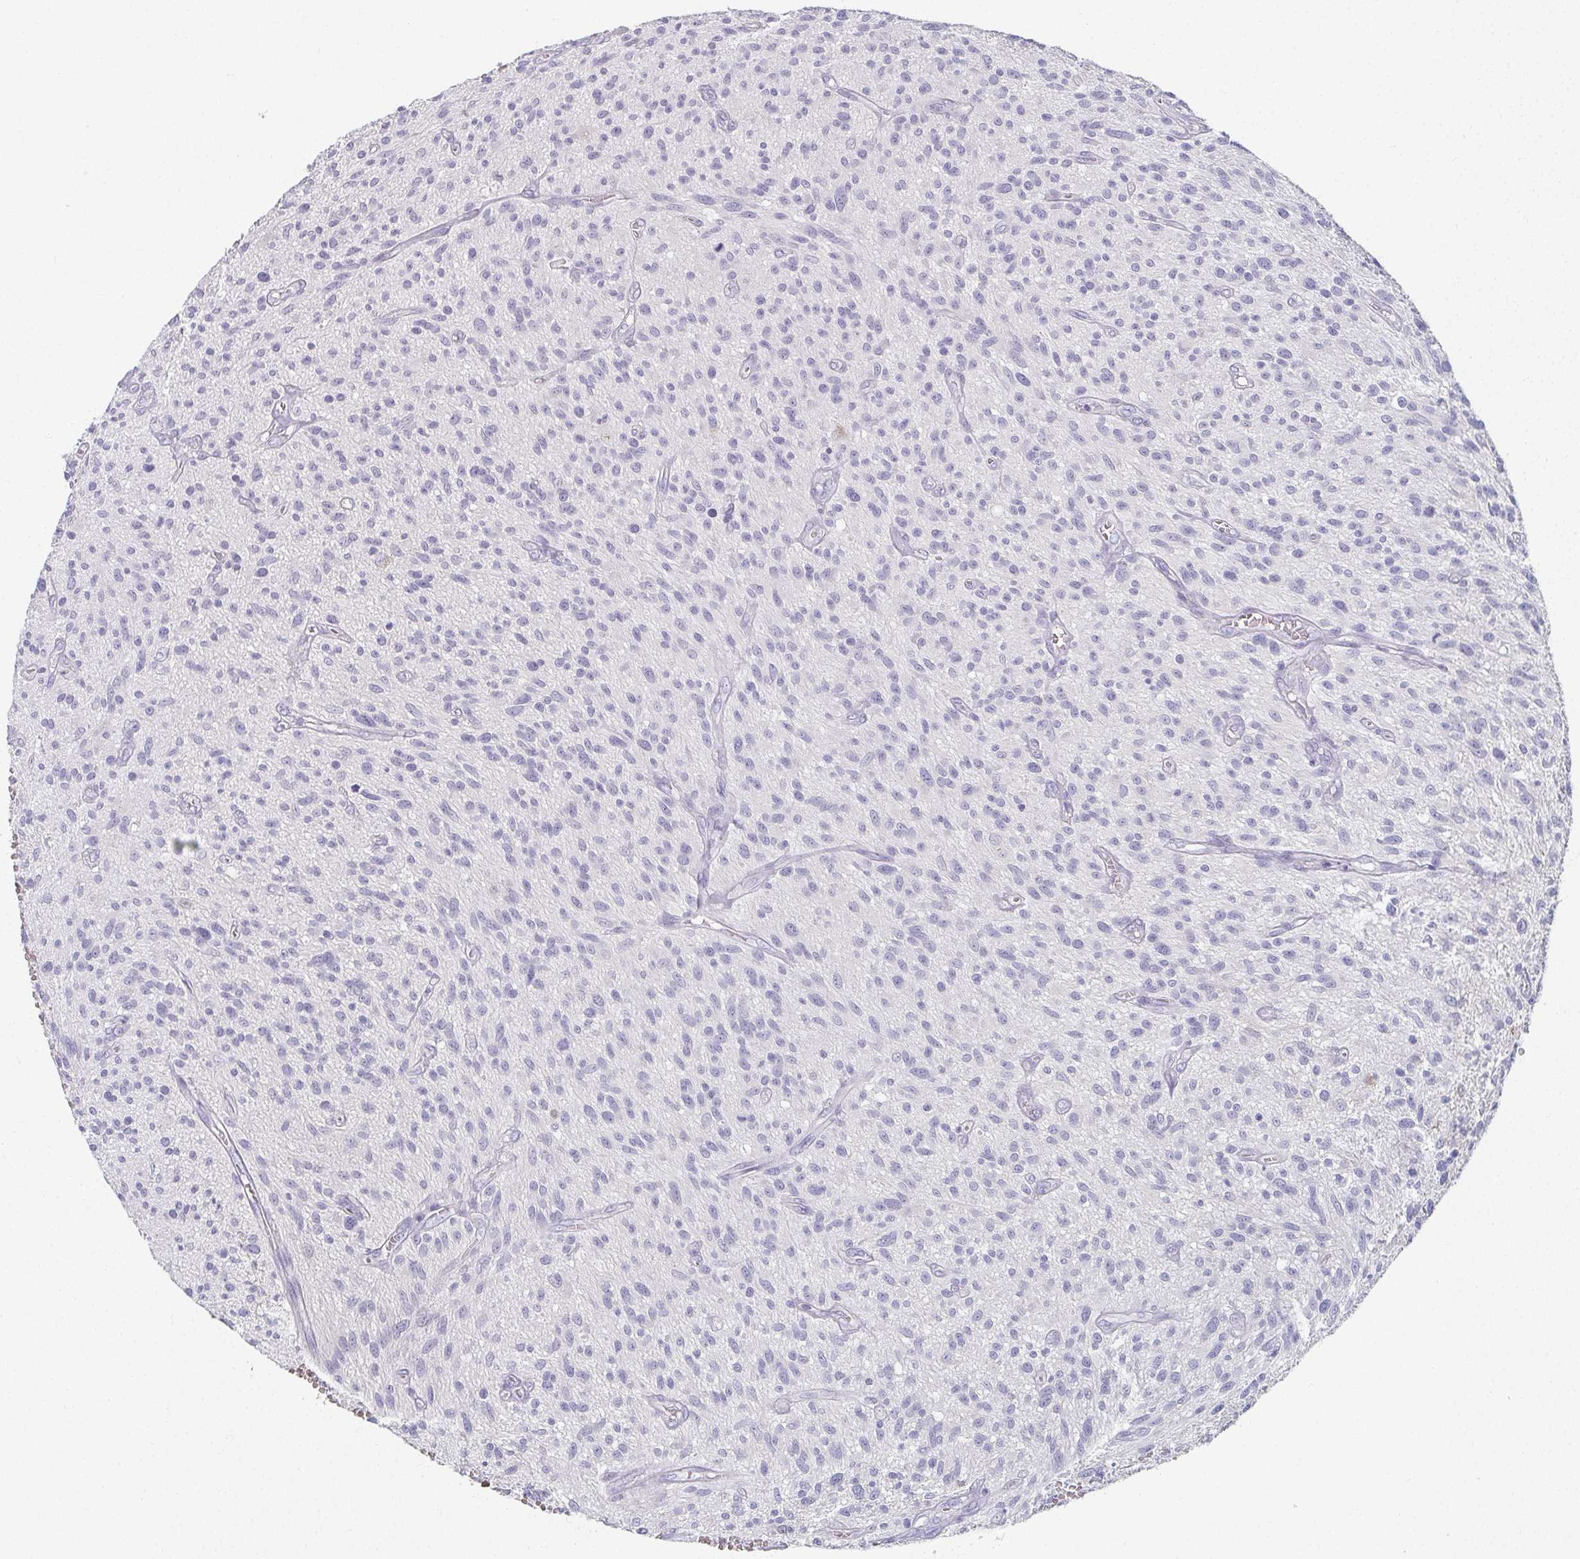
{"staining": {"intensity": "negative", "quantity": "none", "location": "none"}, "tissue": "glioma", "cell_type": "Tumor cells", "image_type": "cancer", "snomed": [{"axis": "morphology", "description": "Glioma, malignant, High grade"}, {"axis": "topography", "description": "Brain"}], "caption": "Malignant glioma (high-grade) stained for a protein using immunohistochemistry displays no expression tumor cells.", "gene": "CAMKV", "patient": {"sex": "male", "age": 75}}